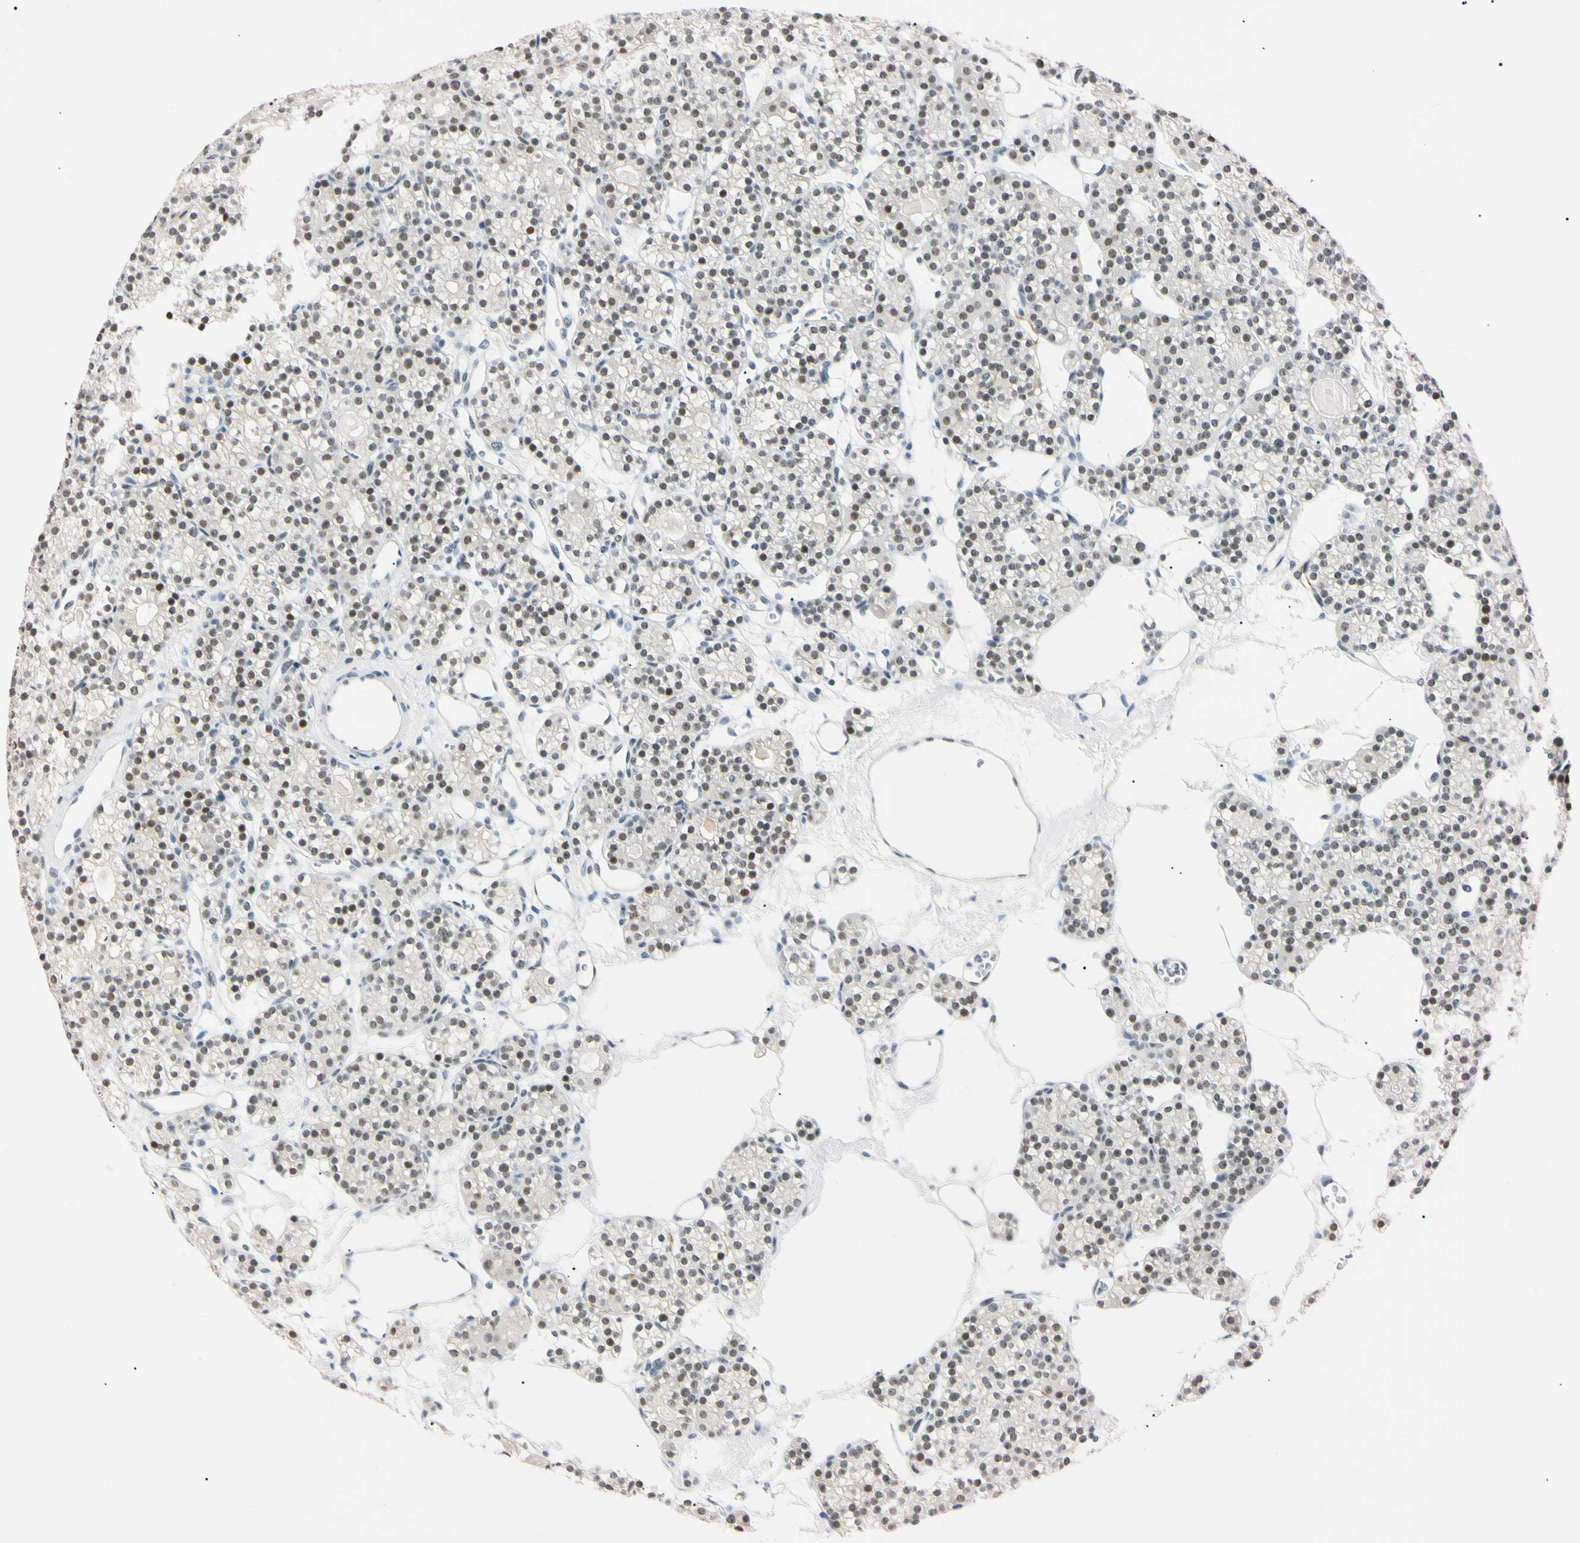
{"staining": {"intensity": "strong", "quantity": ">75%", "location": "nuclear"}, "tissue": "parathyroid gland", "cell_type": "Glandular cells", "image_type": "normal", "snomed": [{"axis": "morphology", "description": "Normal tissue, NOS"}, {"axis": "topography", "description": "Parathyroid gland"}], "caption": "High-power microscopy captured an IHC image of unremarkable parathyroid gland, revealing strong nuclear positivity in approximately >75% of glandular cells.", "gene": "ZNF134", "patient": {"sex": "female", "age": 64}}